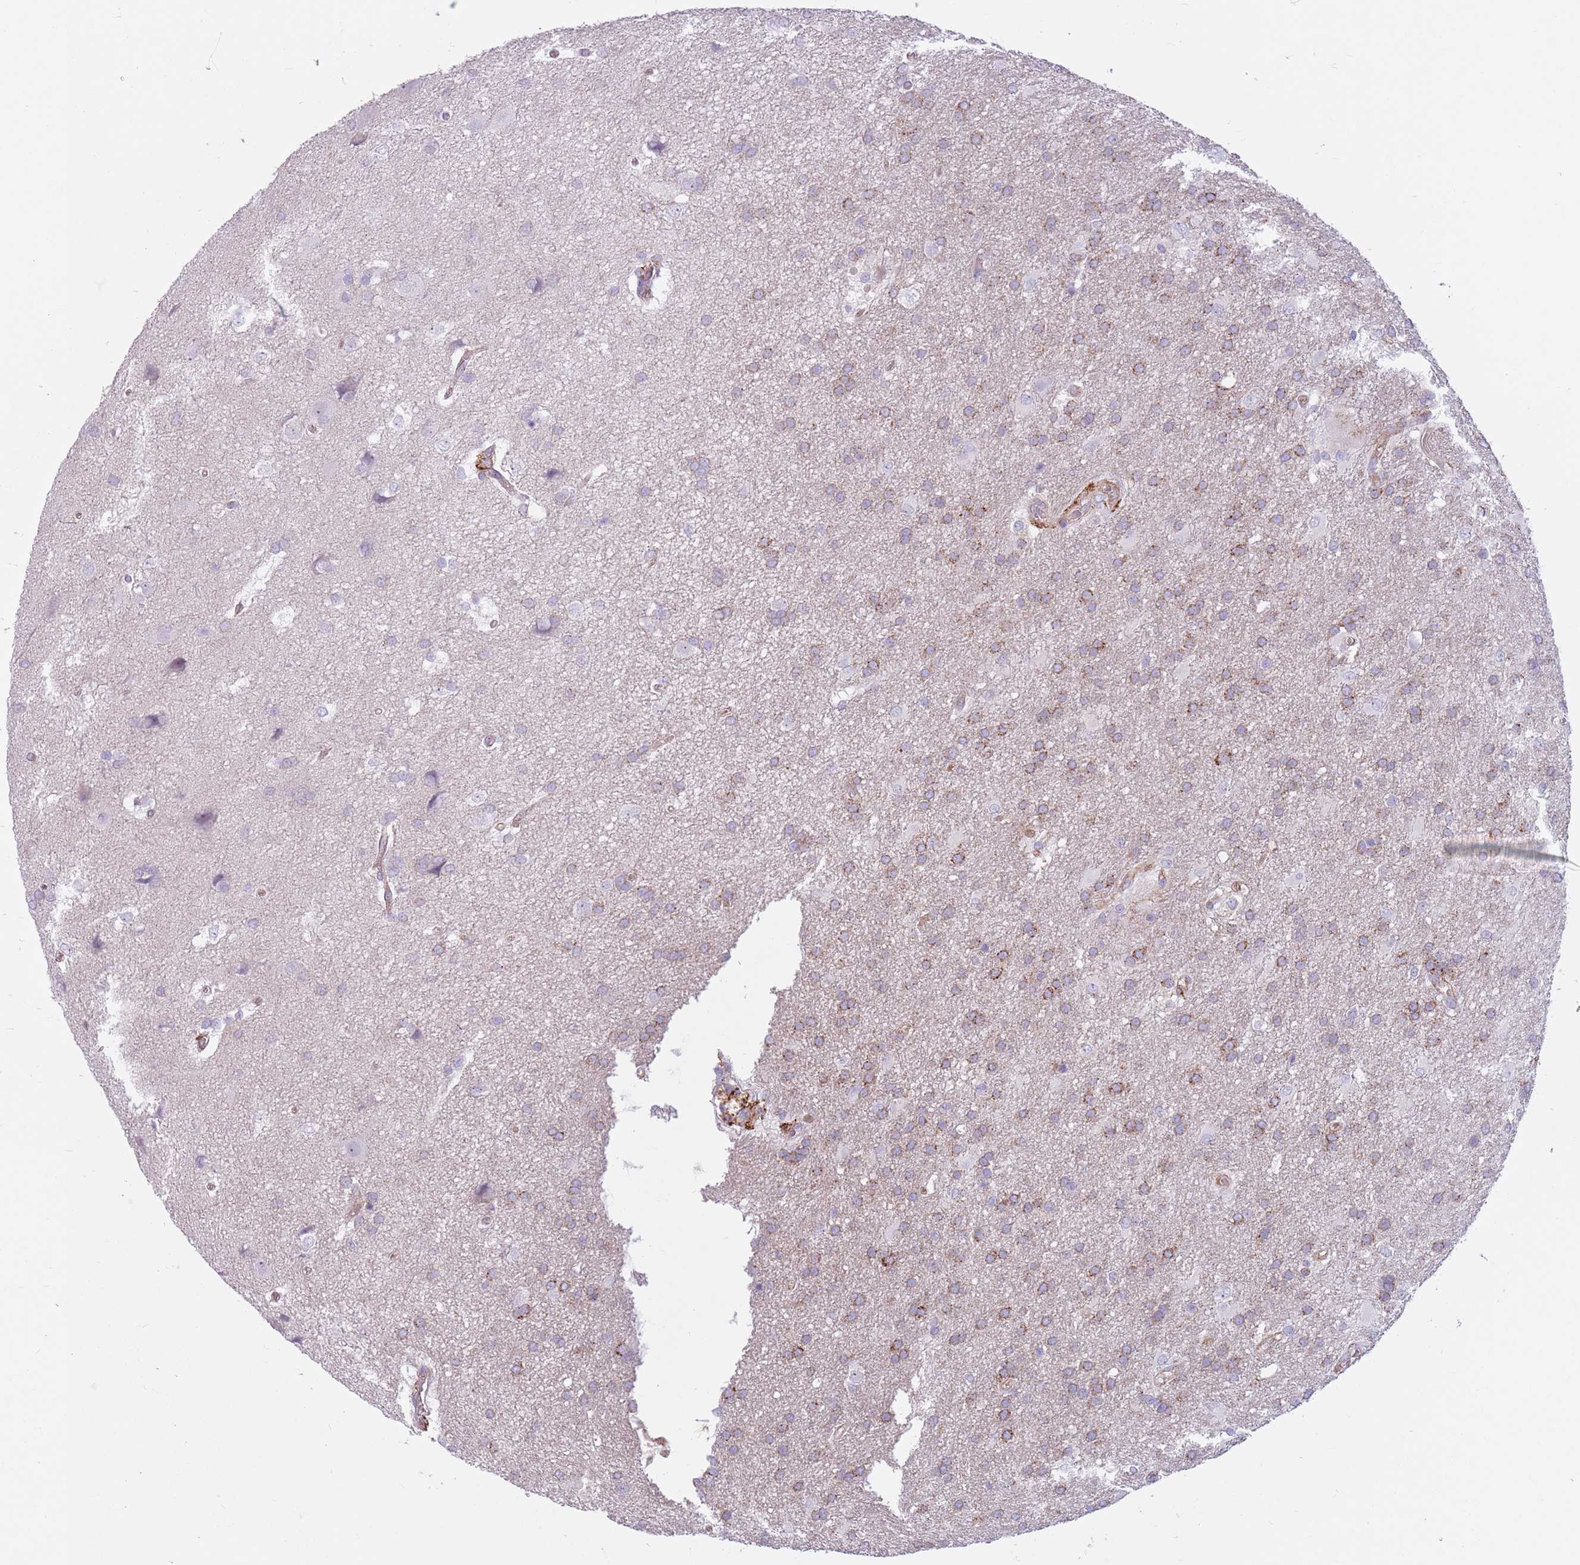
{"staining": {"intensity": "moderate", "quantity": ">75%", "location": "cytoplasmic/membranous"}, "tissue": "glioma", "cell_type": "Tumor cells", "image_type": "cancer", "snomed": [{"axis": "morphology", "description": "Glioma, malignant, Low grade"}, {"axis": "topography", "description": "Brain"}], "caption": "Immunohistochemistry (DAB) staining of human malignant glioma (low-grade) reveals moderate cytoplasmic/membranous protein positivity in approximately >75% of tumor cells. The protein of interest is shown in brown color, while the nuclei are stained blue.", "gene": "SNX6", "patient": {"sex": "male", "age": 66}}